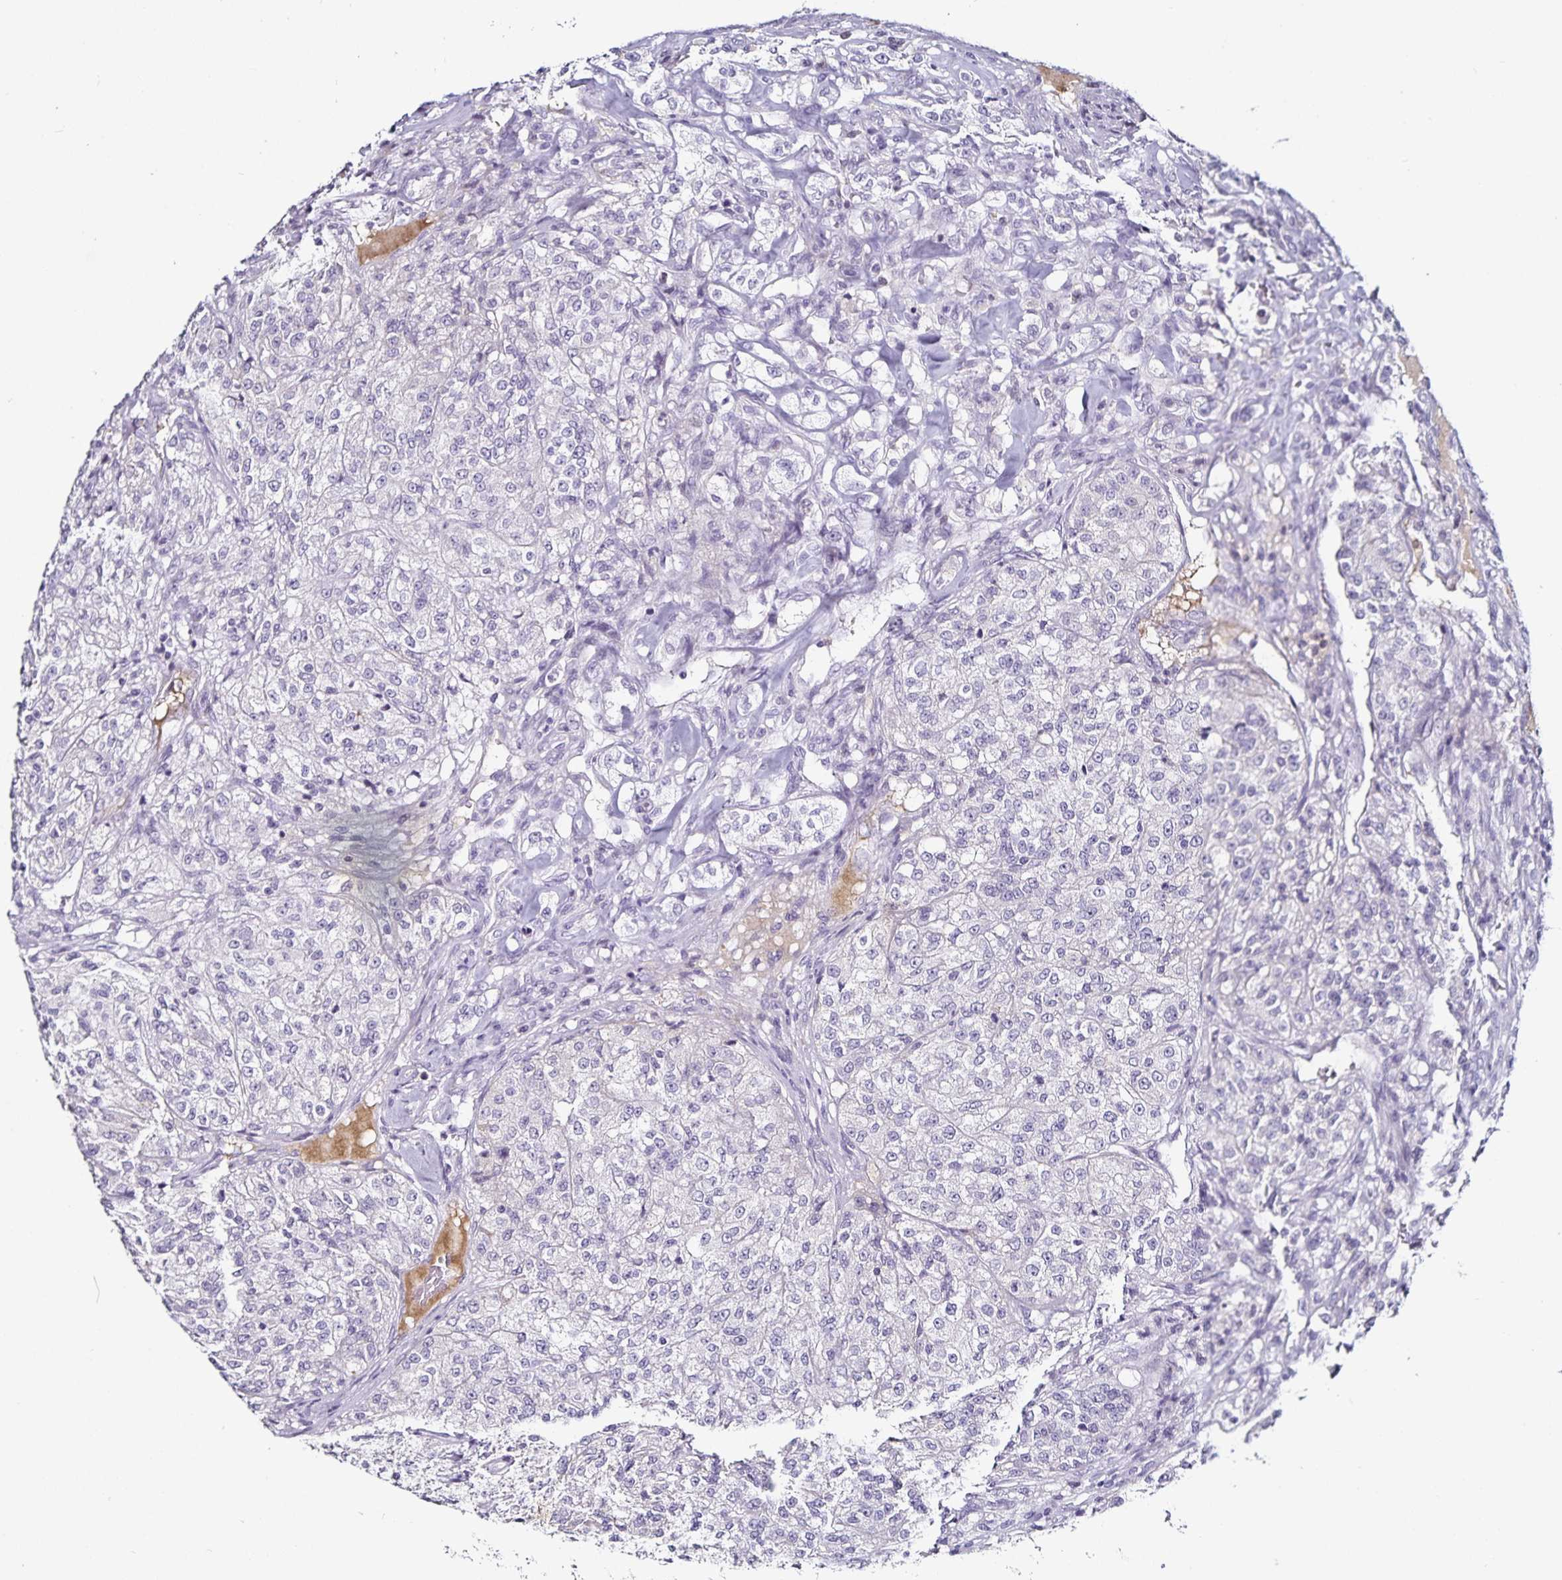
{"staining": {"intensity": "negative", "quantity": "none", "location": "none"}, "tissue": "renal cancer", "cell_type": "Tumor cells", "image_type": "cancer", "snomed": [{"axis": "morphology", "description": "Adenocarcinoma, NOS"}, {"axis": "topography", "description": "Kidney"}], "caption": "Immunohistochemistry (IHC) histopathology image of human adenocarcinoma (renal) stained for a protein (brown), which shows no positivity in tumor cells. The staining is performed using DAB (3,3'-diaminobenzidine) brown chromogen with nuclei counter-stained in using hematoxylin.", "gene": "TTR", "patient": {"sex": "female", "age": 63}}